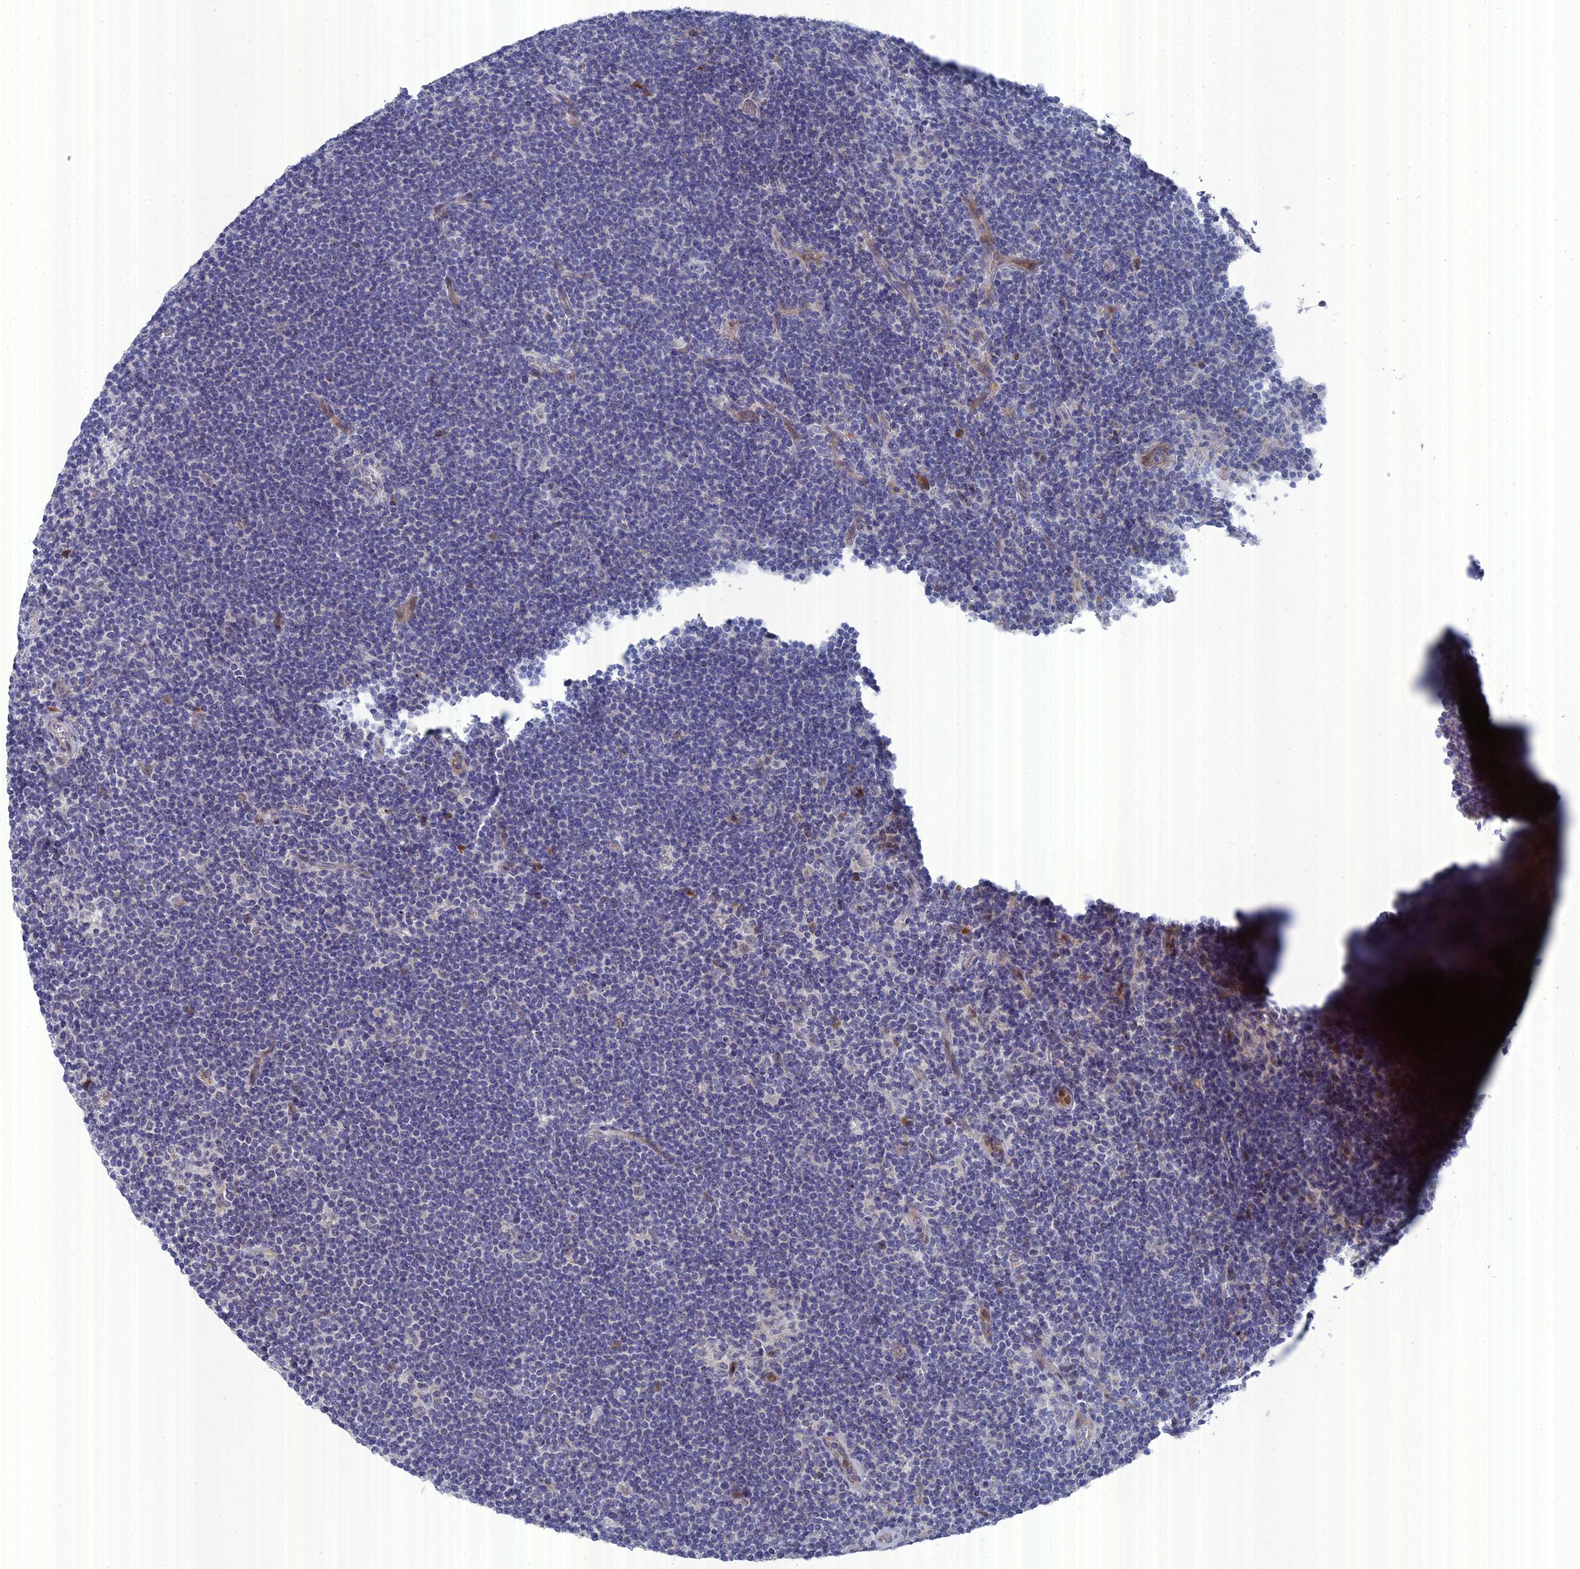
{"staining": {"intensity": "negative", "quantity": "none", "location": "none"}, "tissue": "lymphoma", "cell_type": "Tumor cells", "image_type": "cancer", "snomed": [{"axis": "morphology", "description": "Hodgkin's disease, NOS"}, {"axis": "topography", "description": "Lymph node"}], "caption": "An image of human lymphoma is negative for staining in tumor cells. (DAB immunohistochemistry (IHC), high magnification).", "gene": "TMEM161A", "patient": {"sex": "female", "age": 57}}